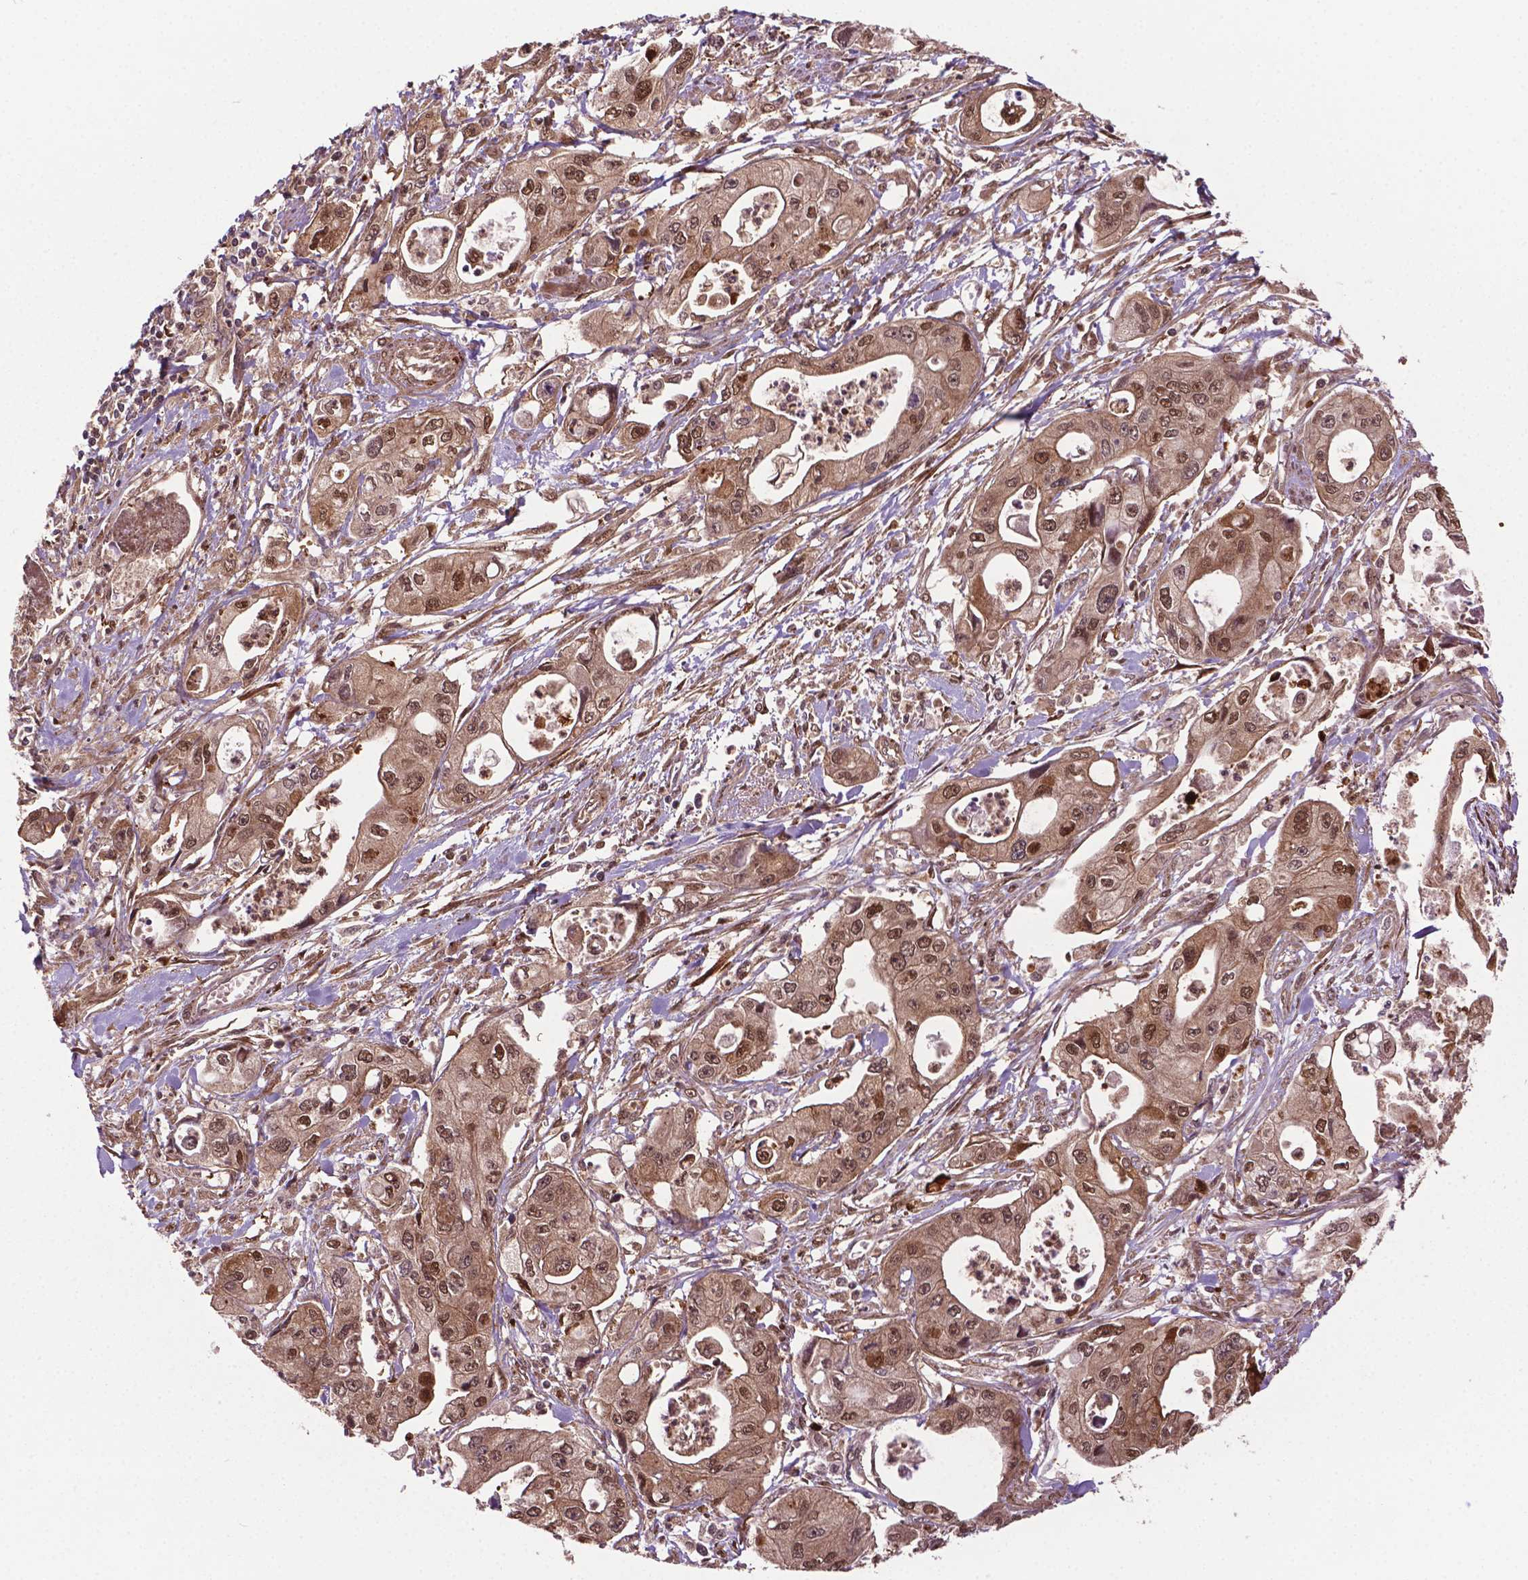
{"staining": {"intensity": "weak", "quantity": ">75%", "location": "cytoplasmic/membranous,nuclear"}, "tissue": "pancreatic cancer", "cell_type": "Tumor cells", "image_type": "cancer", "snomed": [{"axis": "morphology", "description": "Adenocarcinoma, NOS"}, {"axis": "topography", "description": "Pancreas"}], "caption": "Brown immunohistochemical staining in human adenocarcinoma (pancreatic) reveals weak cytoplasmic/membranous and nuclear expression in about >75% of tumor cells.", "gene": "PLIN3", "patient": {"sex": "male", "age": 70}}